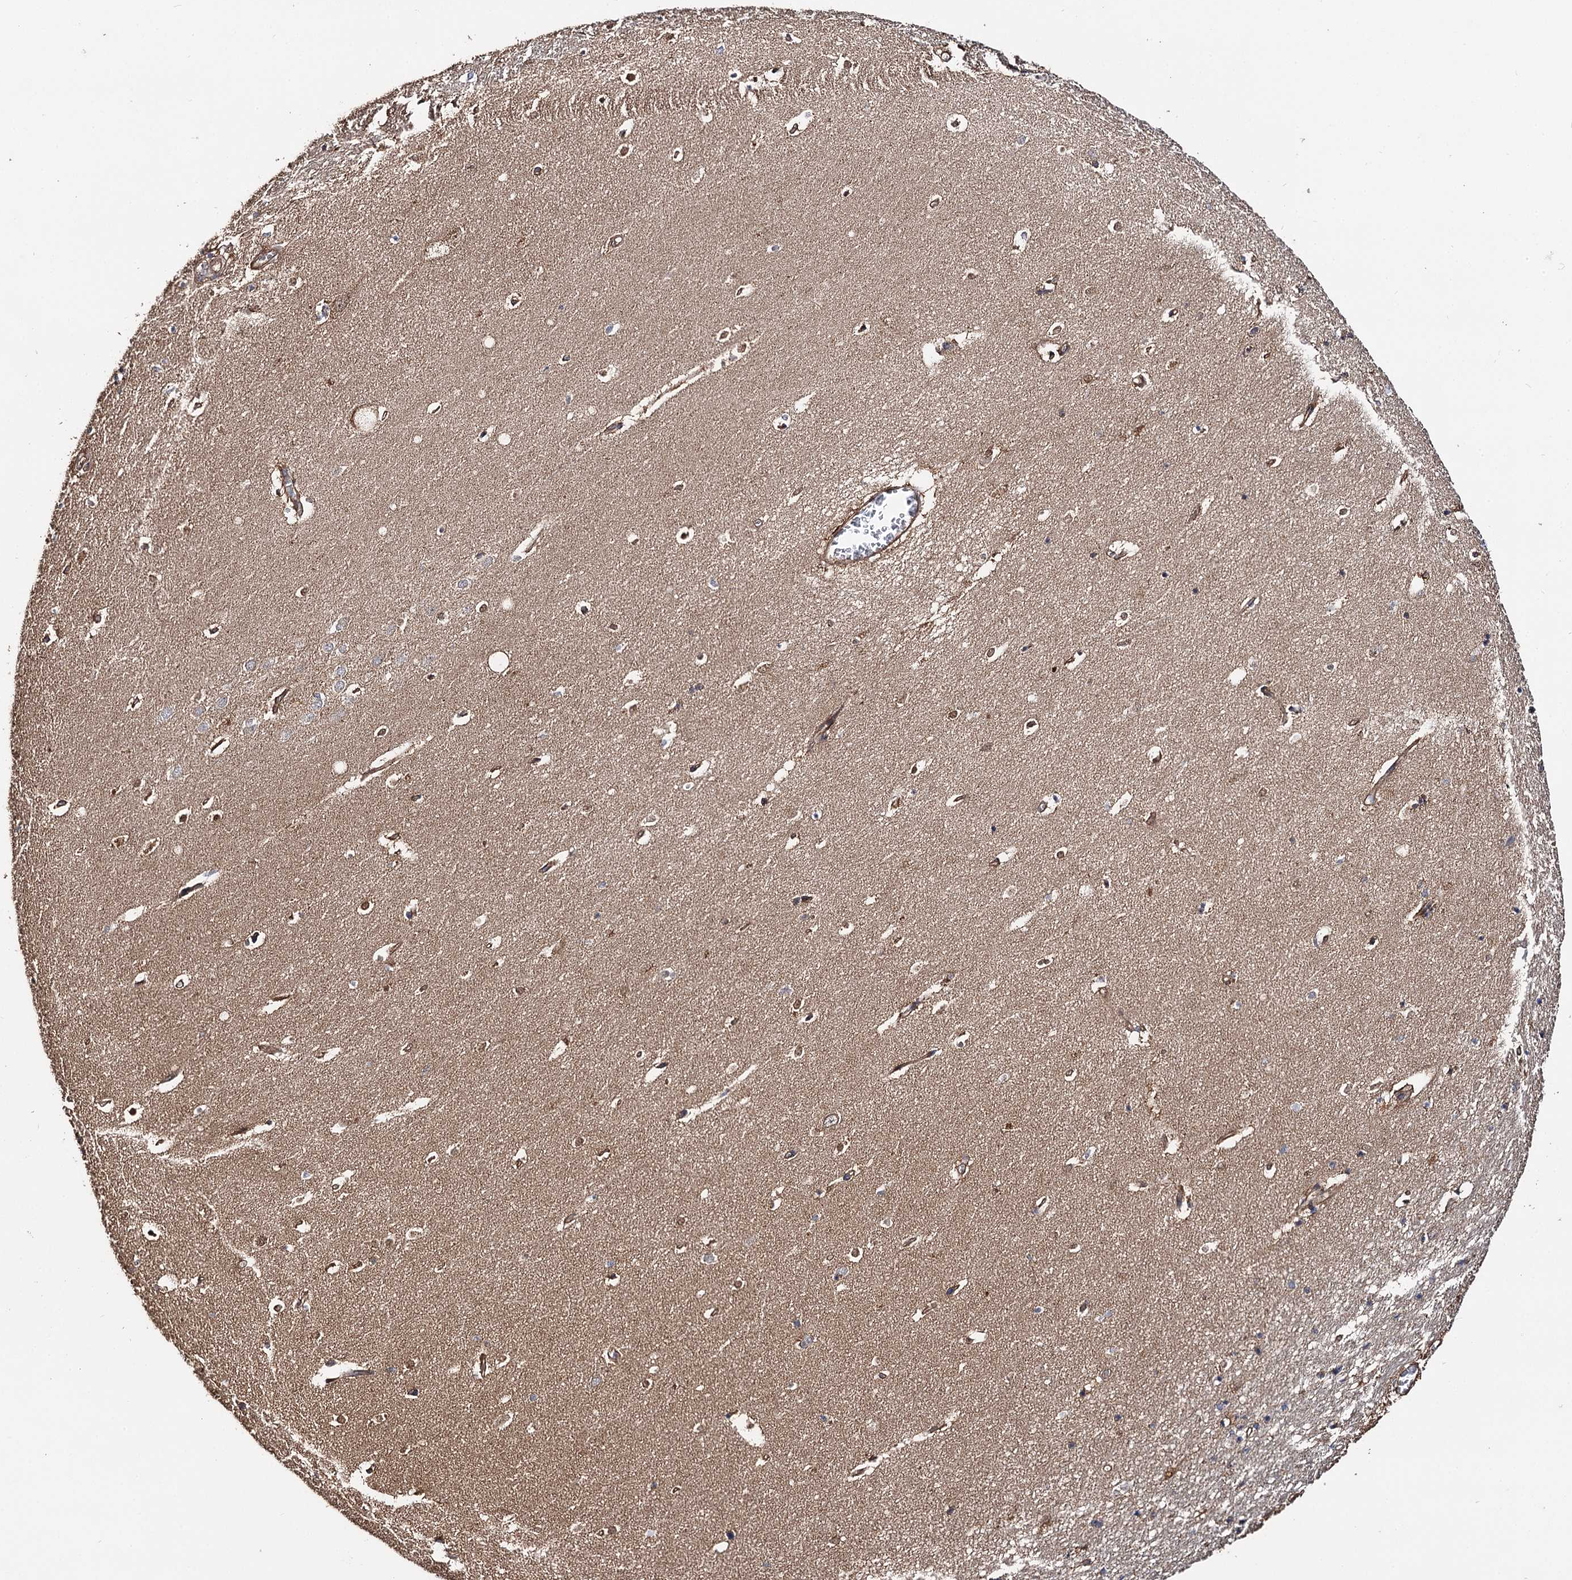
{"staining": {"intensity": "weak", "quantity": "25%-75%", "location": "cytoplasmic/membranous,nuclear"}, "tissue": "hippocampus", "cell_type": "Glial cells", "image_type": "normal", "snomed": [{"axis": "morphology", "description": "Normal tissue, NOS"}, {"axis": "topography", "description": "Hippocampus"}], "caption": "Immunohistochemistry histopathology image of normal hippocampus stained for a protein (brown), which reveals low levels of weak cytoplasmic/membranous,nuclear staining in about 25%-75% of glial cells.", "gene": "IDI1", "patient": {"sex": "female", "age": 64}}